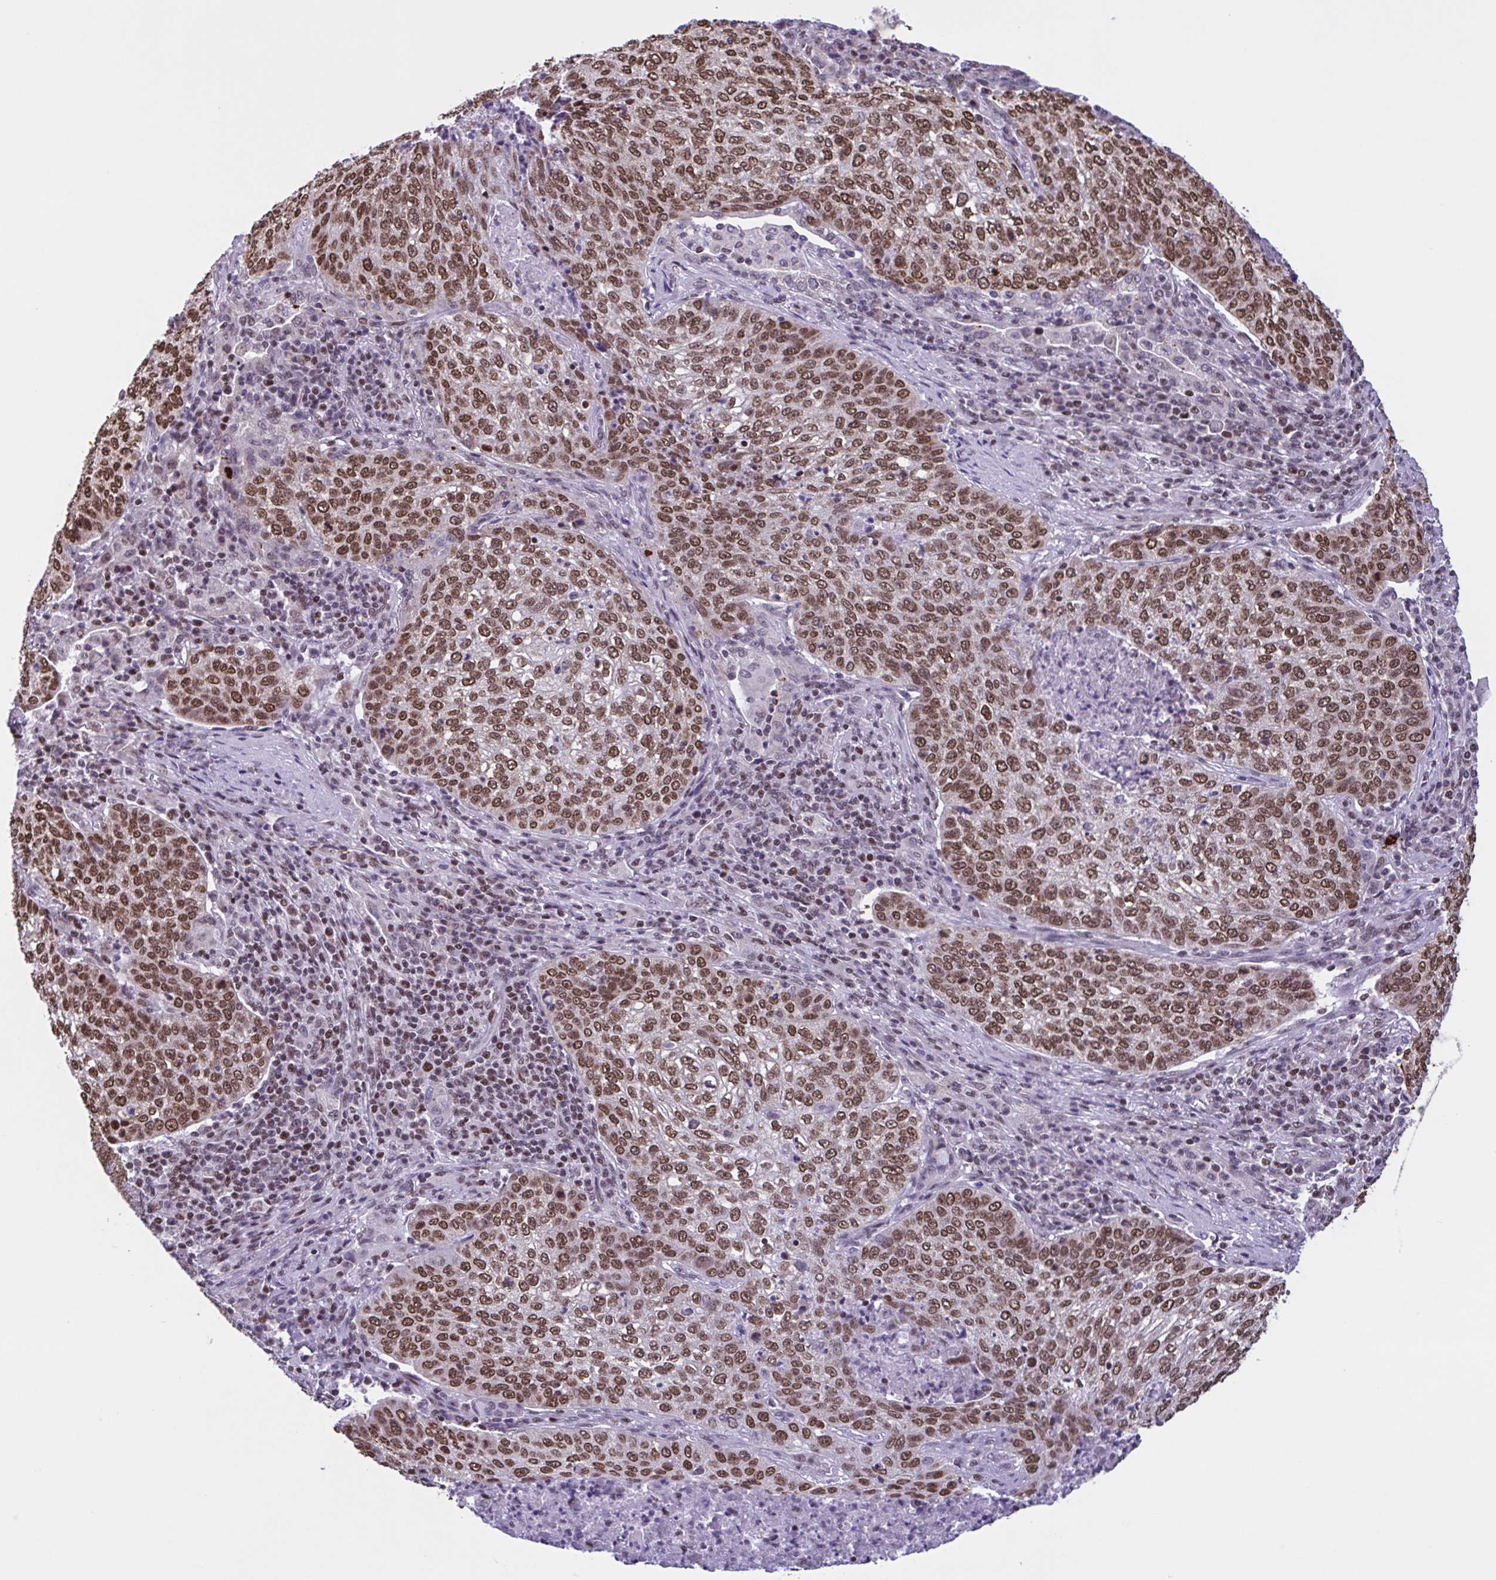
{"staining": {"intensity": "moderate", "quantity": ">75%", "location": "nuclear"}, "tissue": "lung cancer", "cell_type": "Tumor cells", "image_type": "cancer", "snomed": [{"axis": "morphology", "description": "Squamous cell carcinoma, NOS"}, {"axis": "topography", "description": "Lung"}], "caption": "Moderate nuclear positivity for a protein is present in approximately >75% of tumor cells of lung cancer using immunohistochemistry.", "gene": "TIMM21", "patient": {"sex": "male", "age": 63}}